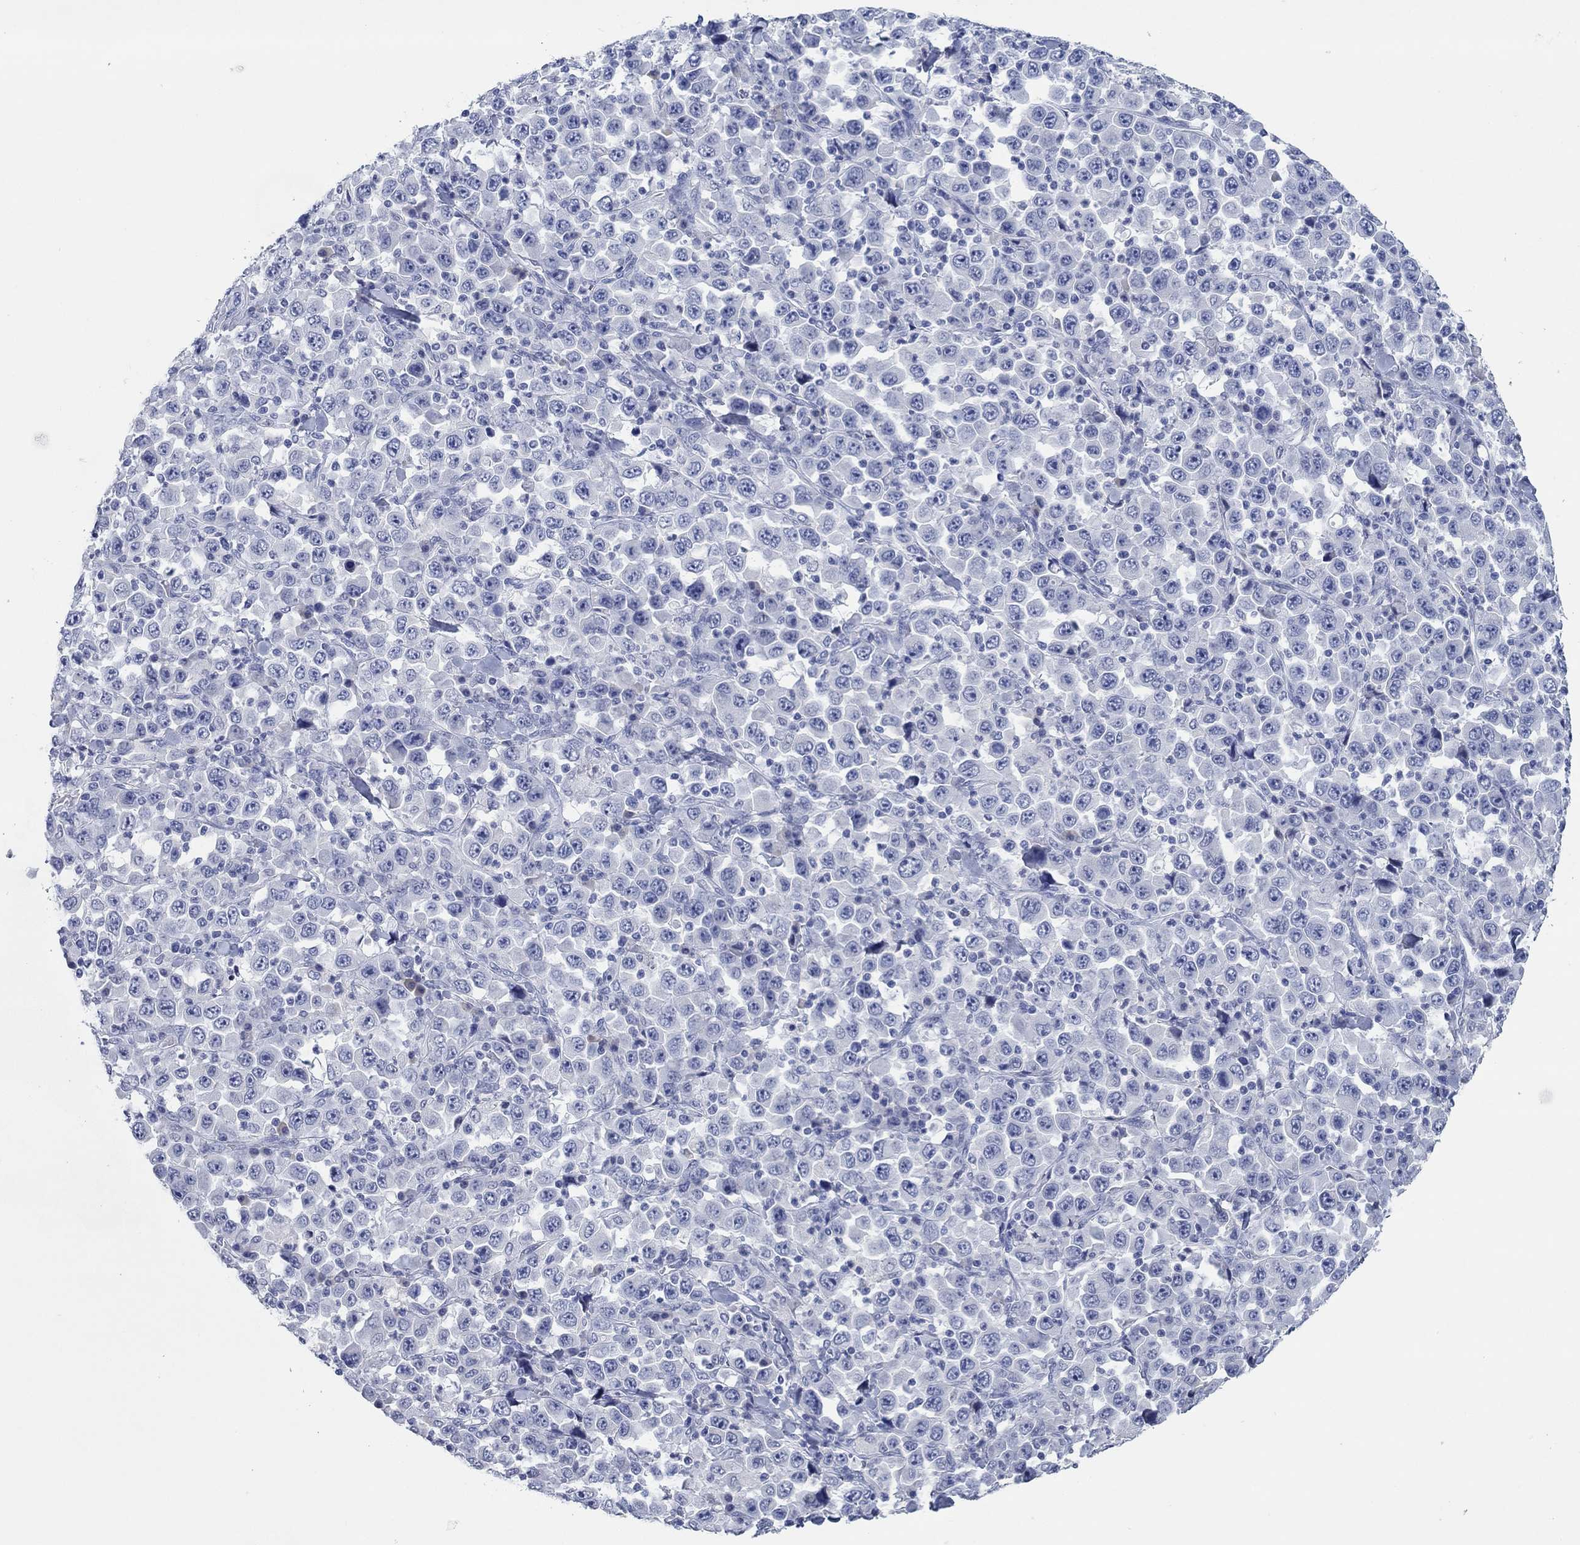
{"staining": {"intensity": "negative", "quantity": "none", "location": "none"}, "tissue": "stomach cancer", "cell_type": "Tumor cells", "image_type": "cancer", "snomed": [{"axis": "morphology", "description": "Normal tissue, NOS"}, {"axis": "morphology", "description": "Adenocarcinoma, NOS"}, {"axis": "topography", "description": "Stomach, upper"}, {"axis": "topography", "description": "Stomach"}], "caption": "Immunohistochemistry image of neoplastic tissue: adenocarcinoma (stomach) stained with DAB (3,3'-diaminobenzidine) demonstrates no significant protein expression in tumor cells.", "gene": "POU5F1", "patient": {"sex": "male", "age": 59}}